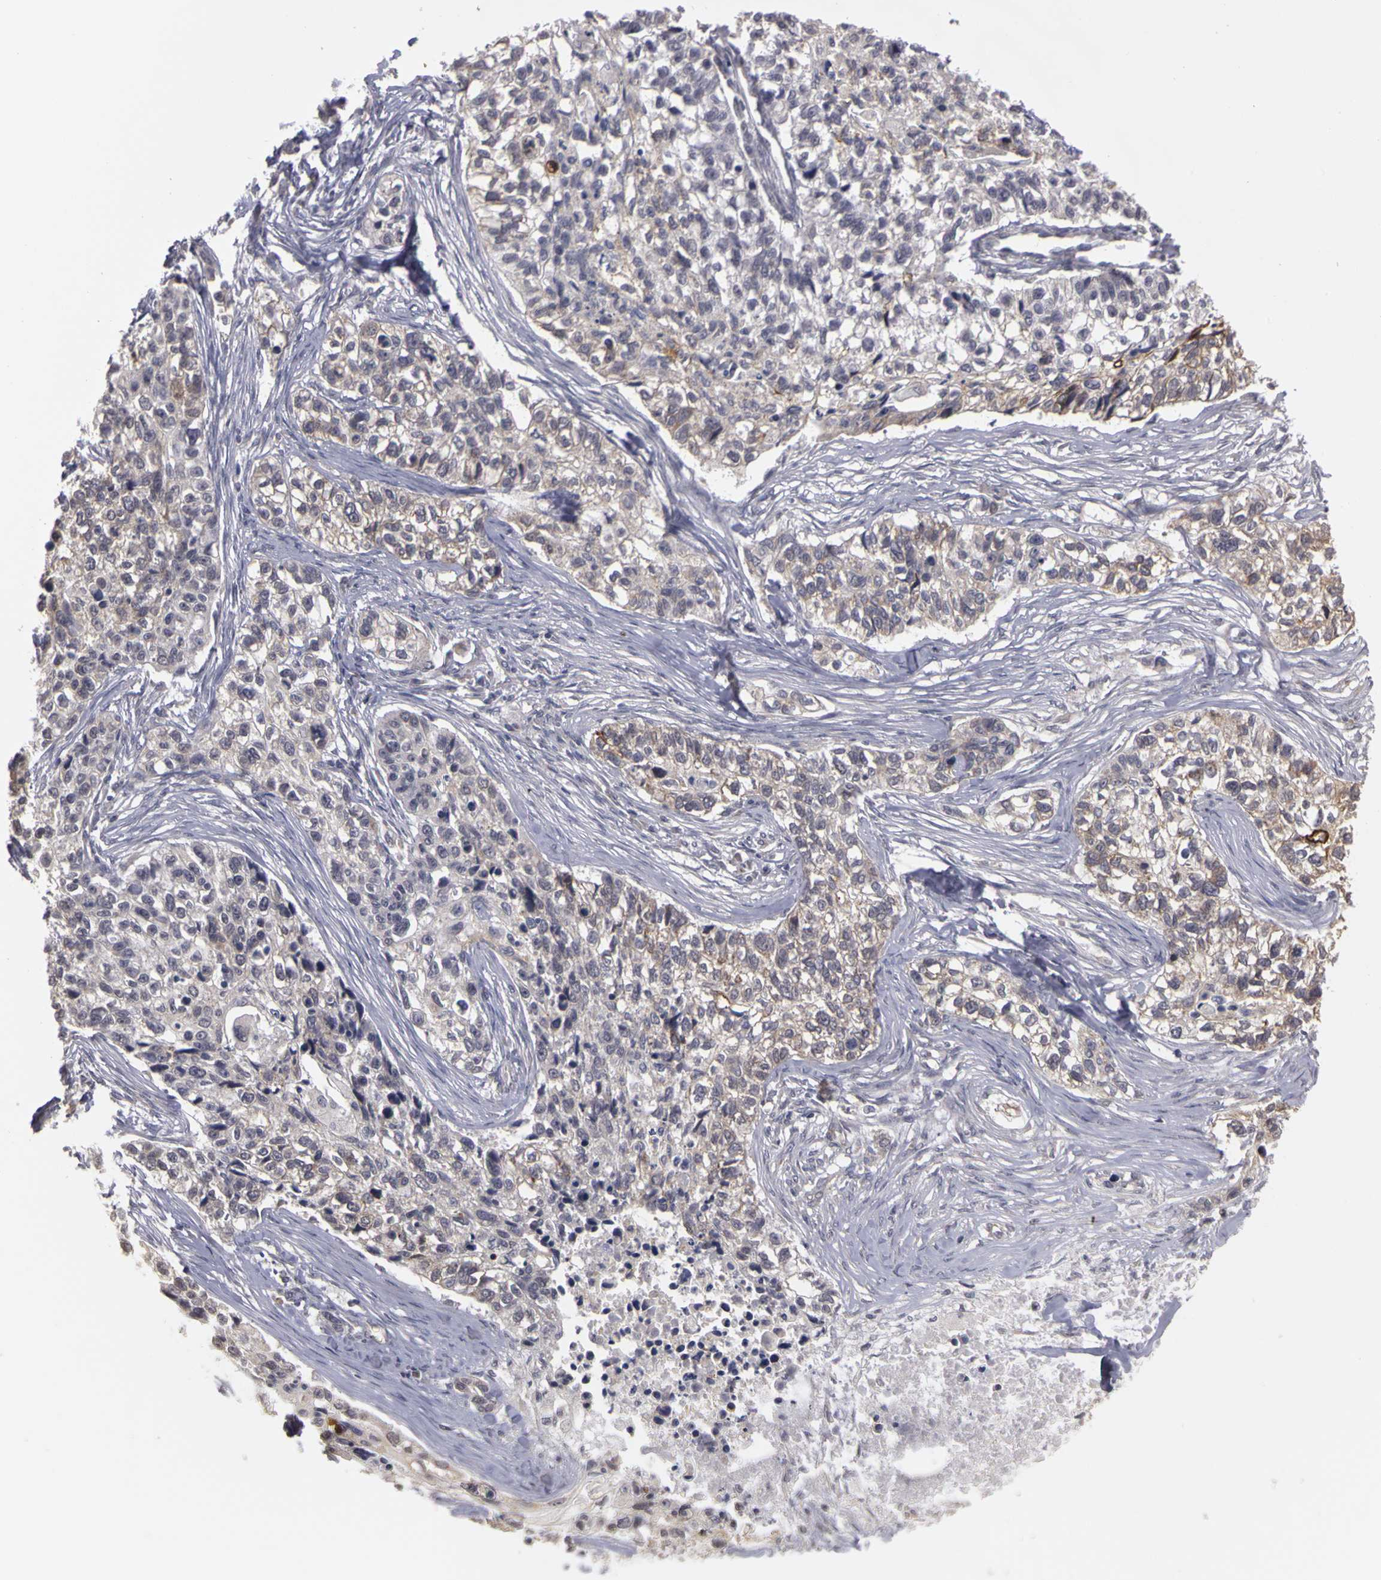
{"staining": {"intensity": "weak", "quantity": "<25%", "location": "cytoplasmic/membranous"}, "tissue": "lung cancer", "cell_type": "Tumor cells", "image_type": "cancer", "snomed": [{"axis": "morphology", "description": "Squamous cell carcinoma, NOS"}, {"axis": "topography", "description": "Lymph node"}, {"axis": "topography", "description": "Lung"}], "caption": "DAB immunohistochemical staining of squamous cell carcinoma (lung) displays no significant expression in tumor cells.", "gene": "FRMD7", "patient": {"sex": "male", "age": 74}}